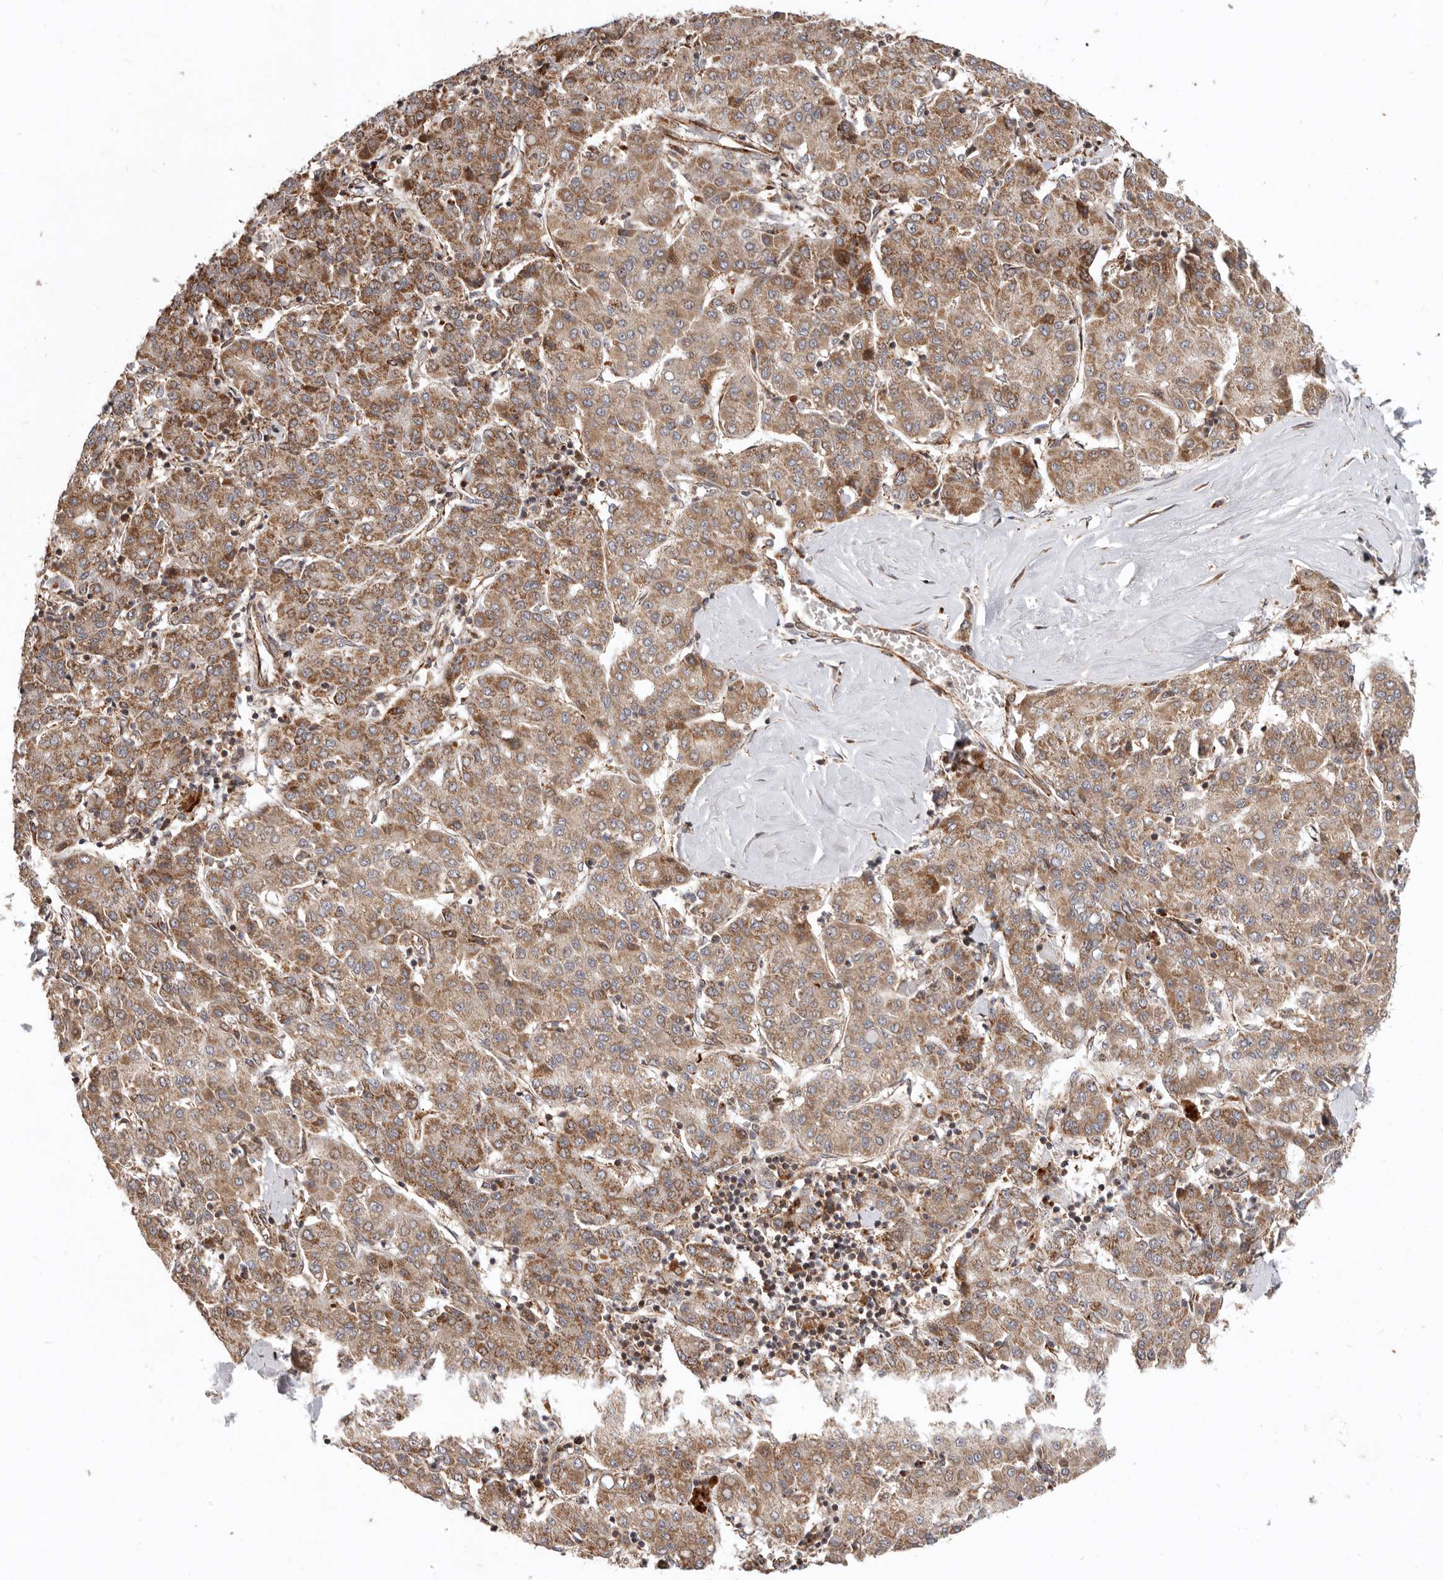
{"staining": {"intensity": "moderate", "quantity": ">75%", "location": "cytoplasmic/membranous"}, "tissue": "liver cancer", "cell_type": "Tumor cells", "image_type": "cancer", "snomed": [{"axis": "morphology", "description": "Carcinoma, Hepatocellular, NOS"}, {"axis": "topography", "description": "Liver"}], "caption": "Tumor cells demonstrate medium levels of moderate cytoplasmic/membranous staining in about >75% of cells in human hepatocellular carcinoma (liver).", "gene": "MRPS10", "patient": {"sex": "male", "age": 65}}